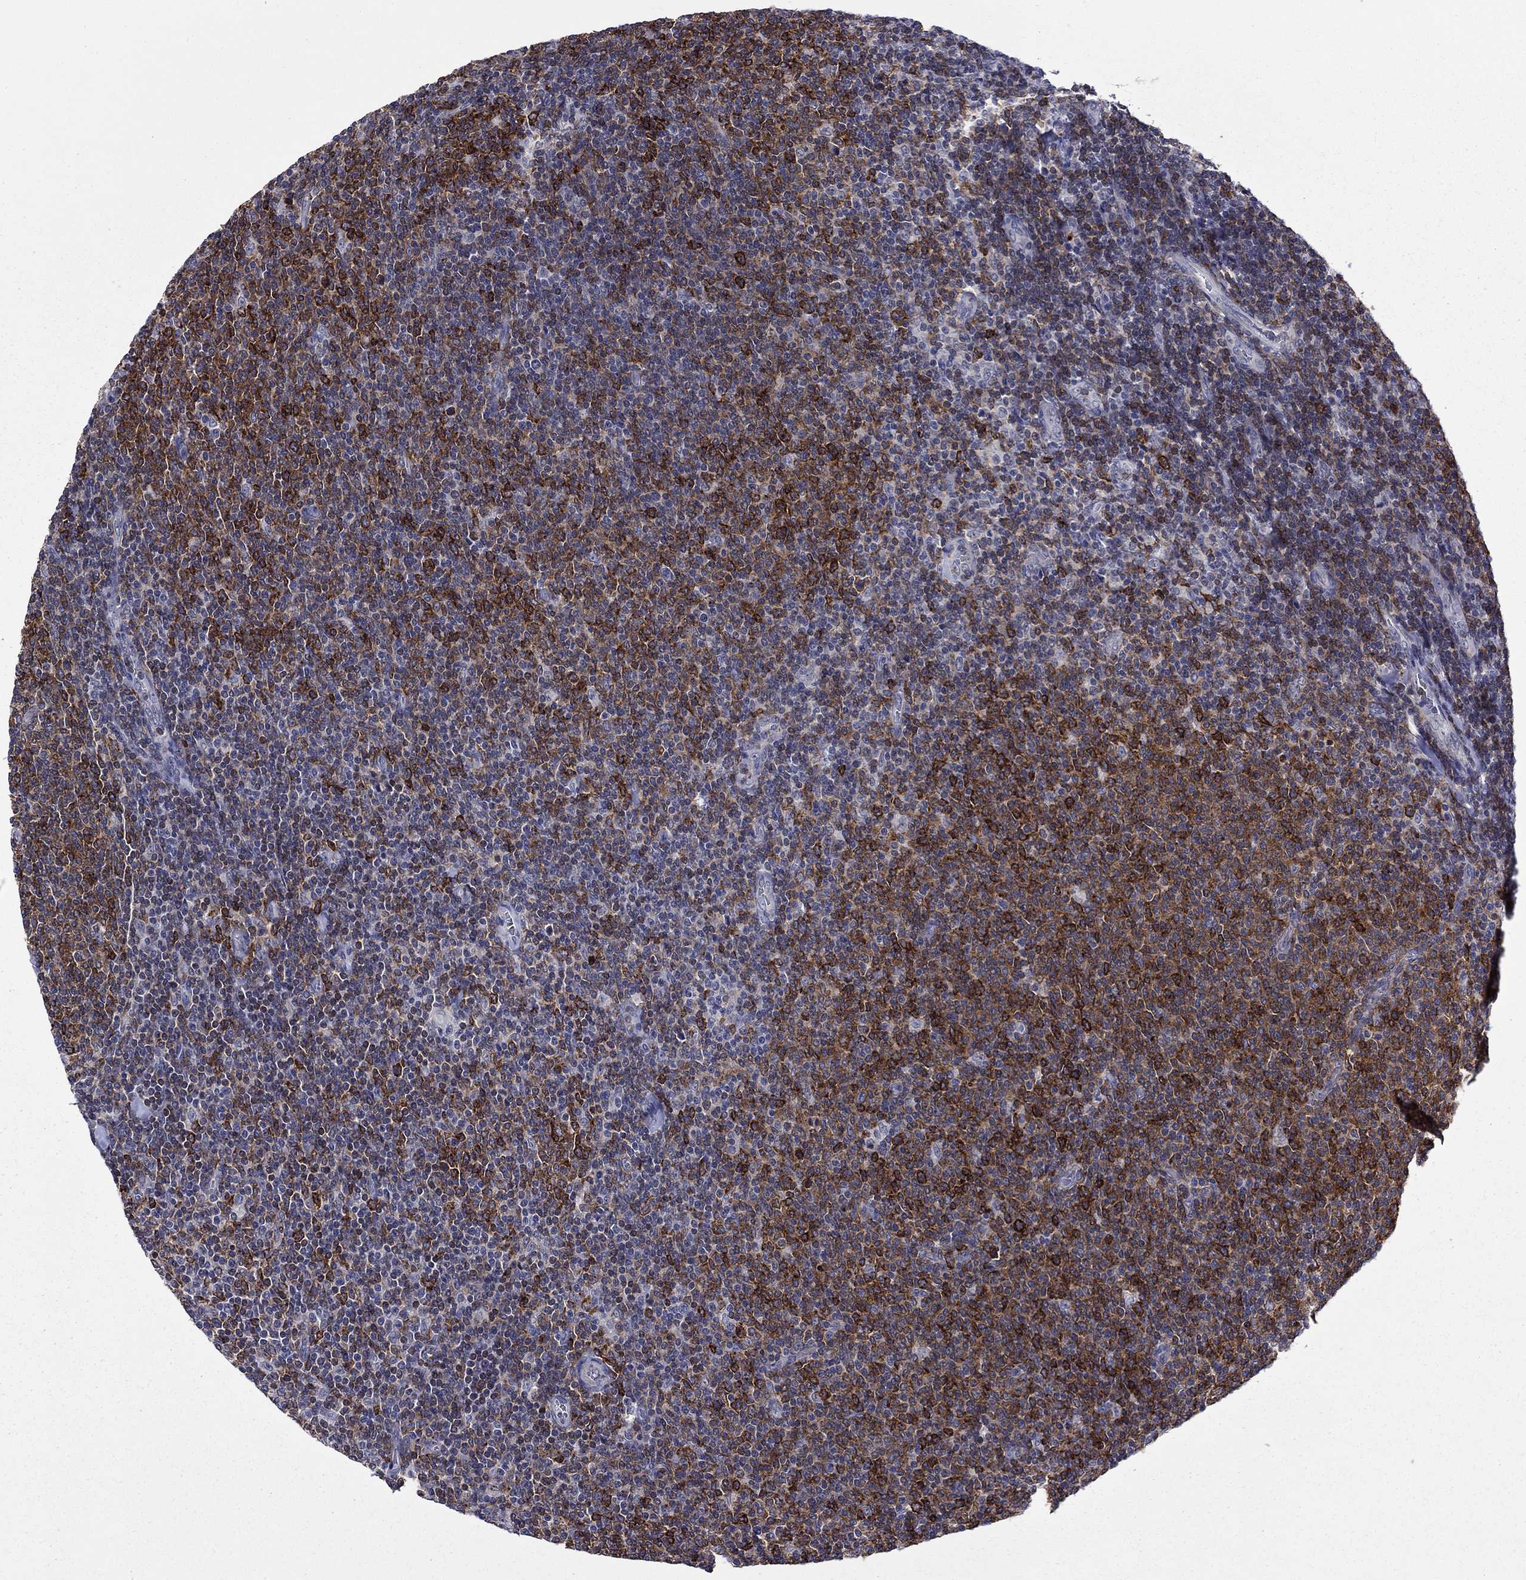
{"staining": {"intensity": "strong", "quantity": "25%-75%", "location": "cytoplasmic/membranous"}, "tissue": "lymphoma", "cell_type": "Tumor cells", "image_type": "cancer", "snomed": [{"axis": "morphology", "description": "Malignant lymphoma, non-Hodgkin's type, Low grade"}, {"axis": "topography", "description": "Lymph node"}], "caption": "IHC micrograph of human low-grade malignant lymphoma, non-Hodgkin's type stained for a protein (brown), which shows high levels of strong cytoplasmic/membranous staining in about 25%-75% of tumor cells.", "gene": "LMO7", "patient": {"sex": "male", "age": 52}}